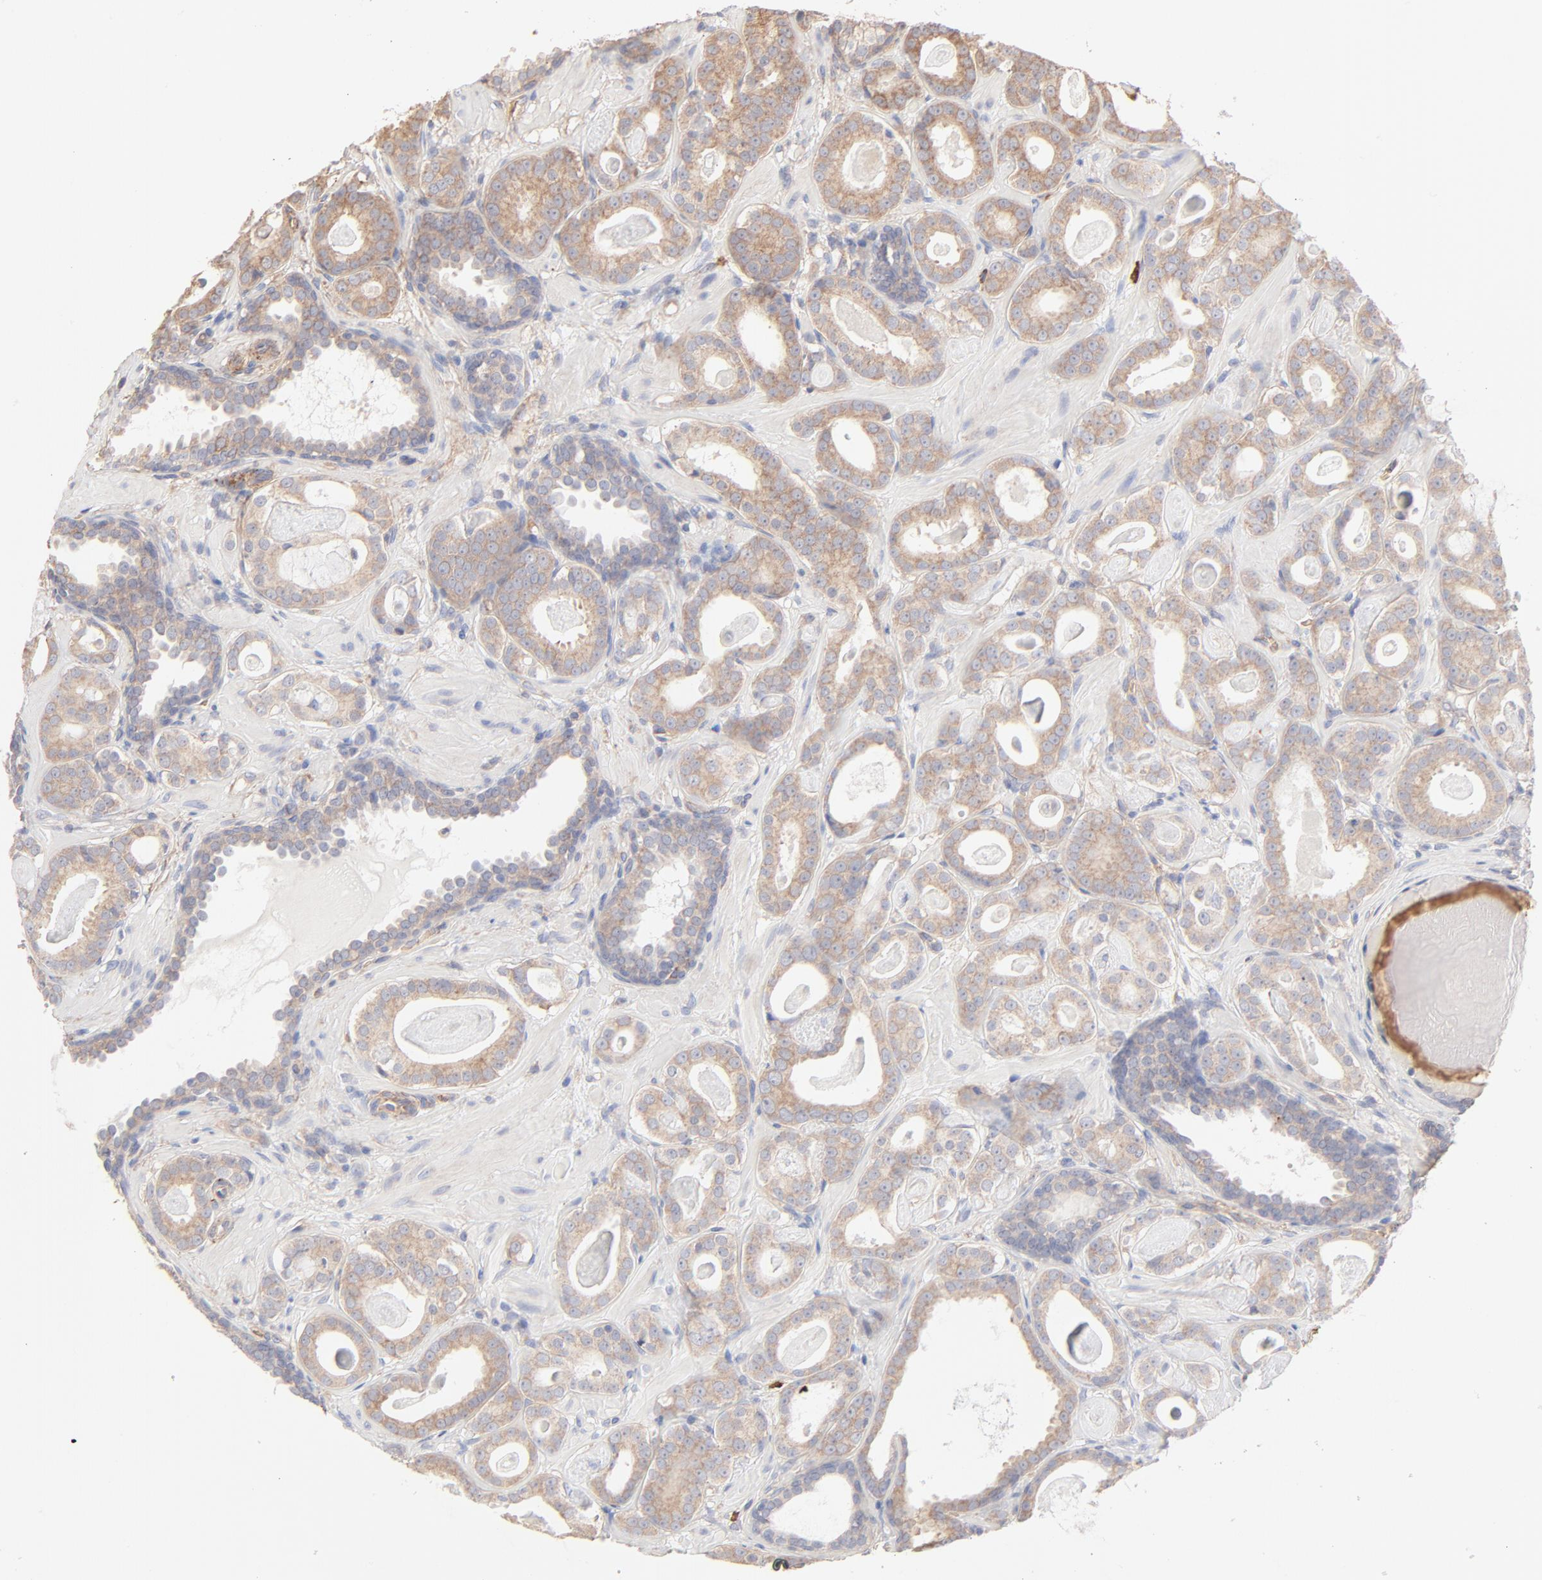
{"staining": {"intensity": "weak", "quantity": ">75%", "location": "cytoplasmic/membranous"}, "tissue": "prostate cancer", "cell_type": "Tumor cells", "image_type": "cancer", "snomed": [{"axis": "morphology", "description": "Adenocarcinoma, Low grade"}, {"axis": "topography", "description": "Prostate"}], "caption": "Immunohistochemical staining of human prostate cancer reveals low levels of weak cytoplasmic/membranous protein expression in approximately >75% of tumor cells. (IHC, brightfield microscopy, high magnification).", "gene": "SPTB", "patient": {"sex": "male", "age": 57}}